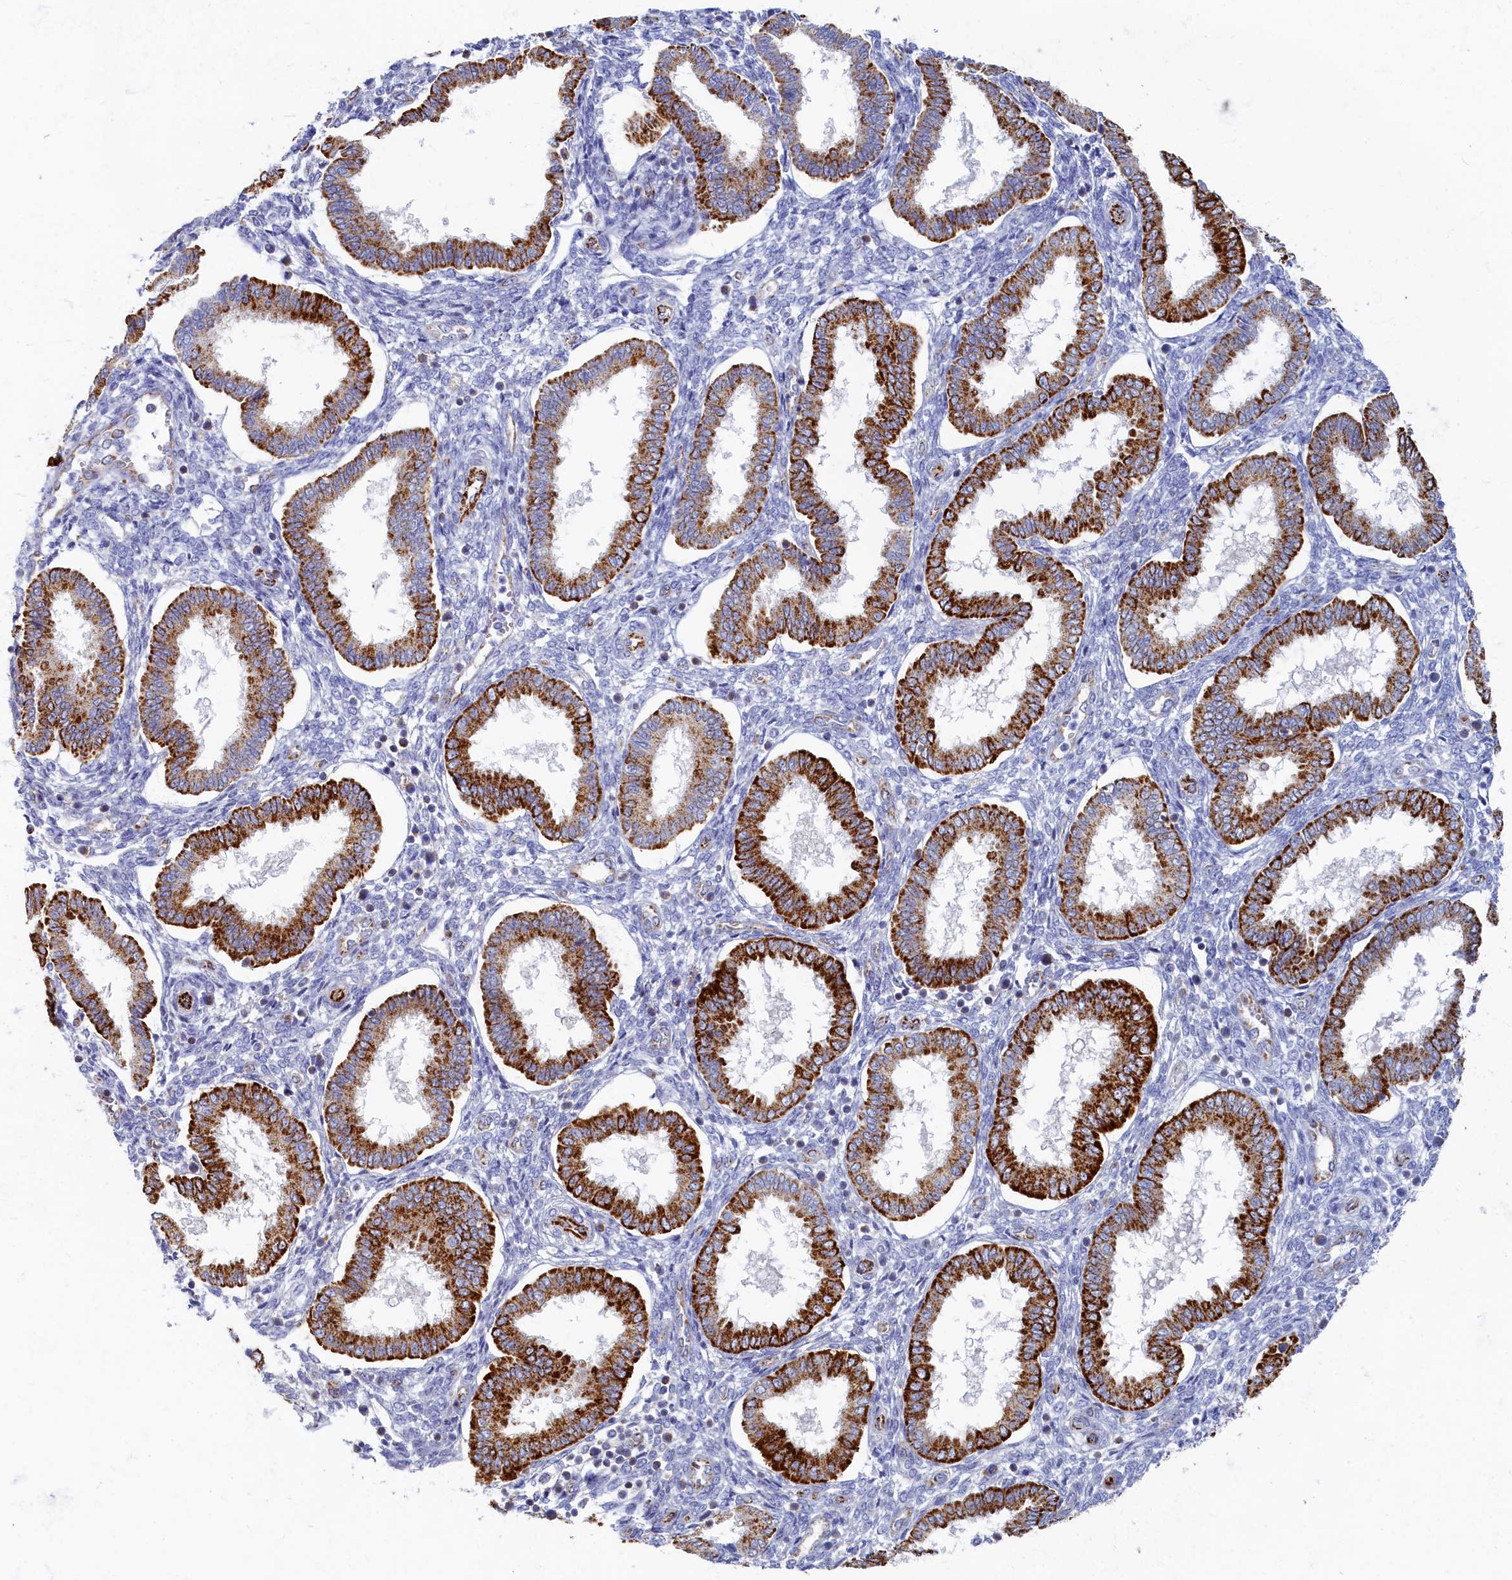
{"staining": {"intensity": "negative", "quantity": "none", "location": "none"}, "tissue": "endometrium", "cell_type": "Cells in endometrial stroma", "image_type": "normal", "snomed": [{"axis": "morphology", "description": "Normal tissue, NOS"}, {"axis": "topography", "description": "Endometrium"}], "caption": "Immunohistochemistry (IHC) image of benign endometrium stained for a protein (brown), which reveals no positivity in cells in endometrial stroma.", "gene": "OCIAD2", "patient": {"sex": "female", "age": 24}}